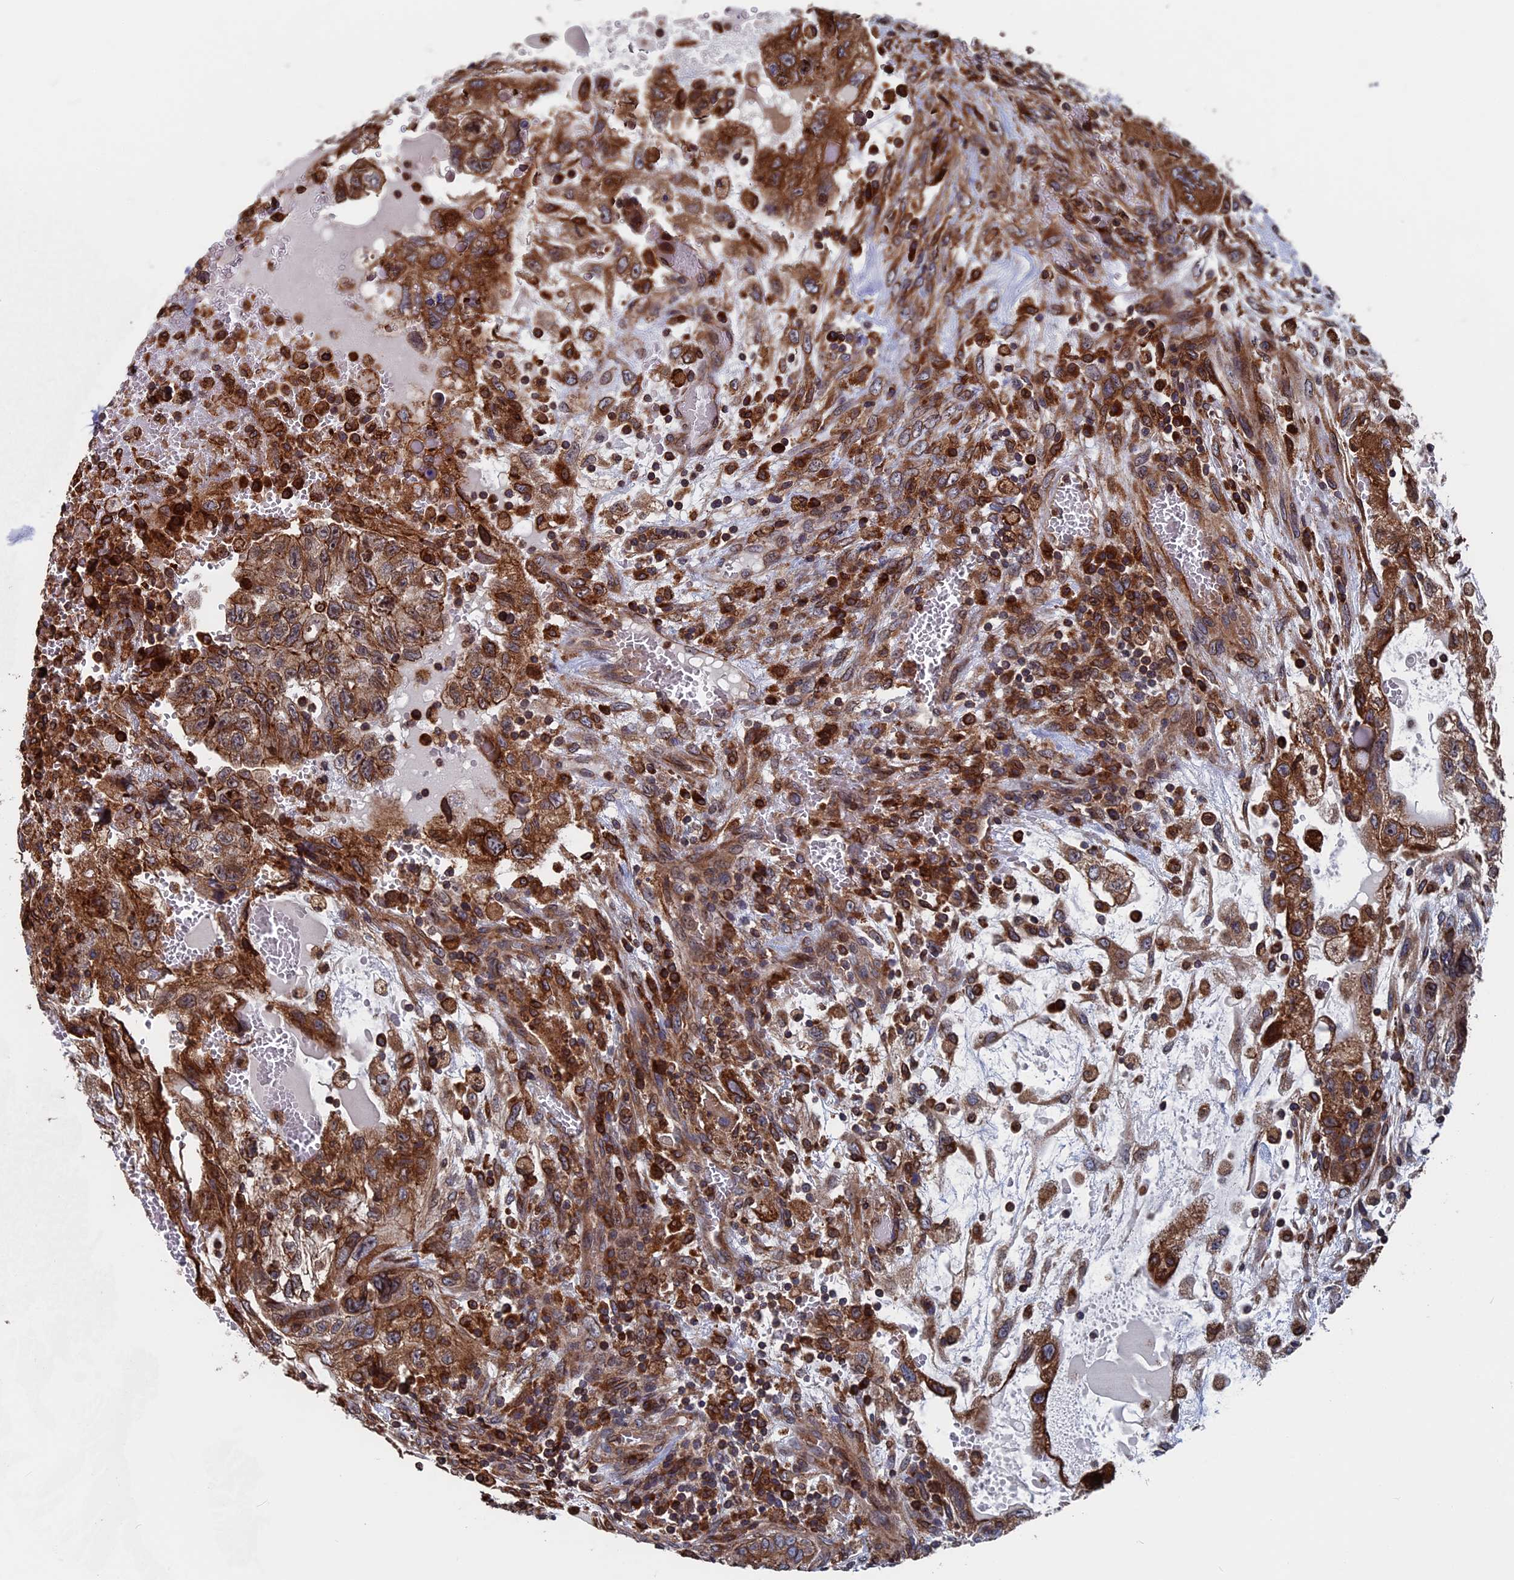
{"staining": {"intensity": "strong", "quantity": ">75%", "location": "cytoplasmic/membranous"}, "tissue": "testis cancer", "cell_type": "Tumor cells", "image_type": "cancer", "snomed": [{"axis": "morphology", "description": "Carcinoma, Embryonal, NOS"}, {"axis": "topography", "description": "Testis"}], "caption": "Protein expression analysis of human testis embryonal carcinoma reveals strong cytoplasmic/membranous staining in about >75% of tumor cells.", "gene": "RPUSD1", "patient": {"sex": "male", "age": 36}}